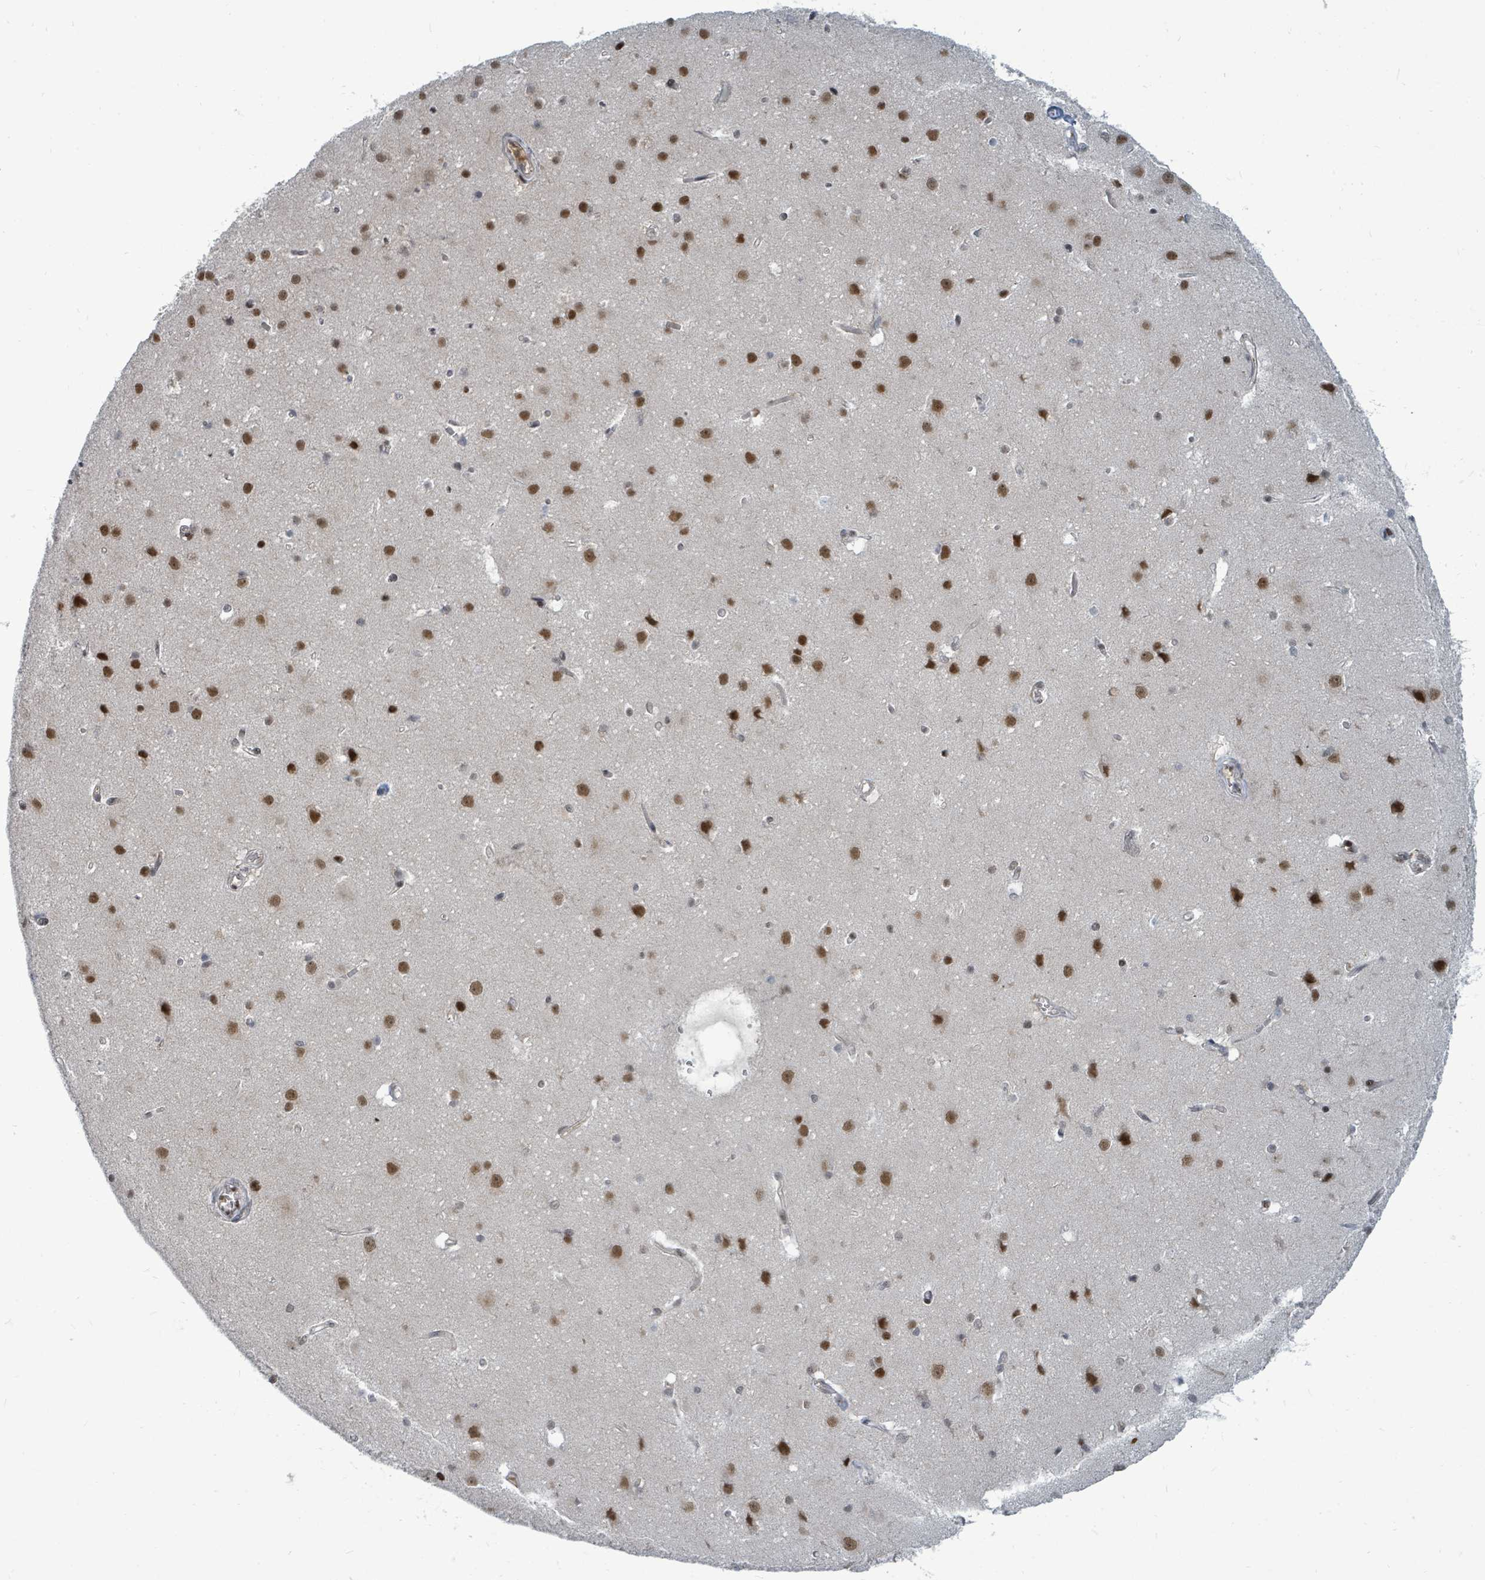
{"staining": {"intensity": "negative", "quantity": "none", "location": "none"}, "tissue": "cerebral cortex", "cell_type": "Endothelial cells", "image_type": "normal", "snomed": [{"axis": "morphology", "description": "Normal tissue, NOS"}, {"axis": "topography", "description": "Cerebral cortex"}], "caption": "A histopathology image of cerebral cortex stained for a protein exhibits no brown staining in endothelial cells.", "gene": "UCK1", "patient": {"sex": "male", "age": 37}}